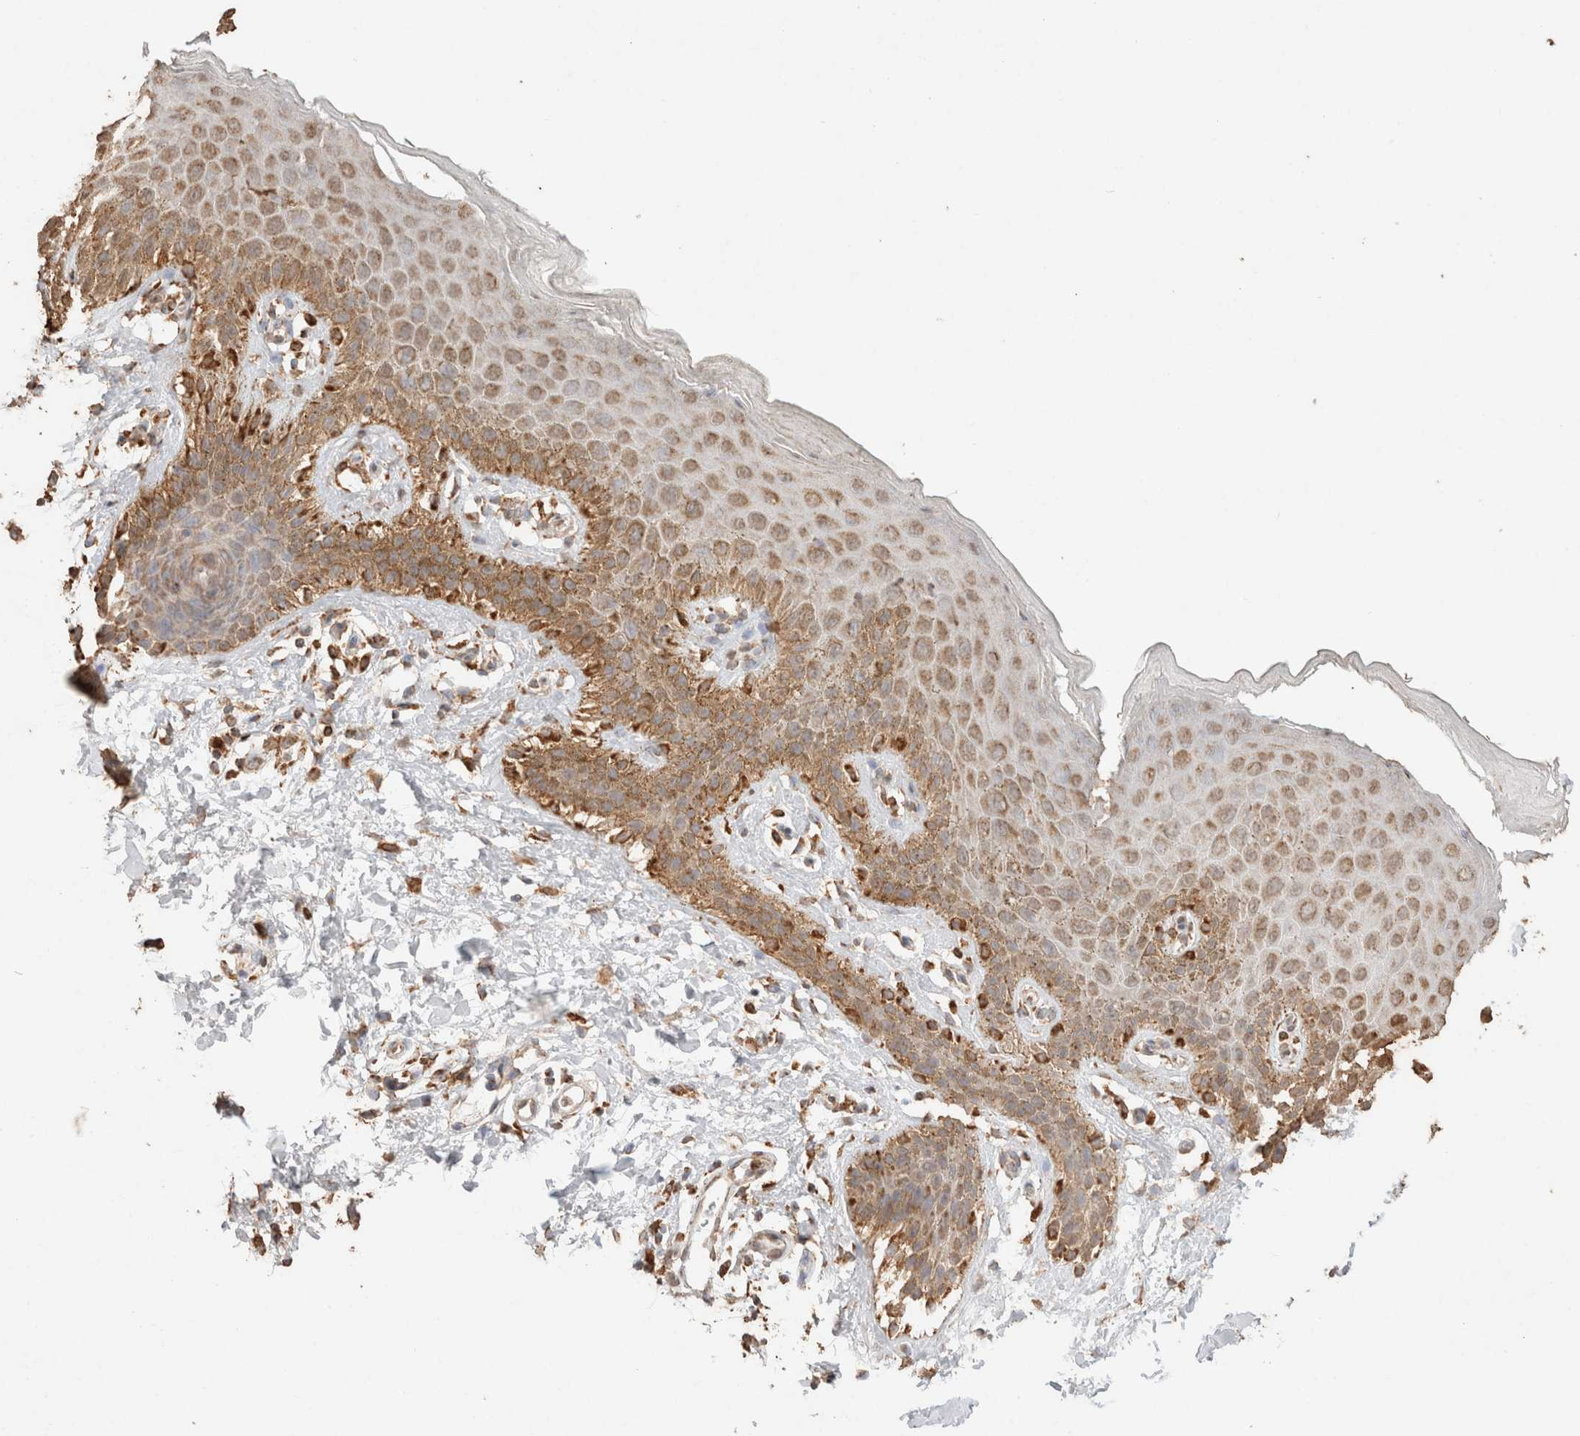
{"staining": {"intensity": "moderate", "quantity": ">75%", "location": "cytoplasmic/membranous"}, "tissue": "skin", "cell_type": "Epidermal cells", "image_type": "normal", "snomed": [{"axis": "morphology", "description": "Normal tissue, NOS"}, {"axis": "topography", "description": "Anal"}], "caption": "Protein analysis of normal skin demonstrates moderate cytoplasmic/membranous staining in approximately >75% of epidermal cells.", "gene": "SDC2", "patient": {"sex": "male", "age": 44}}